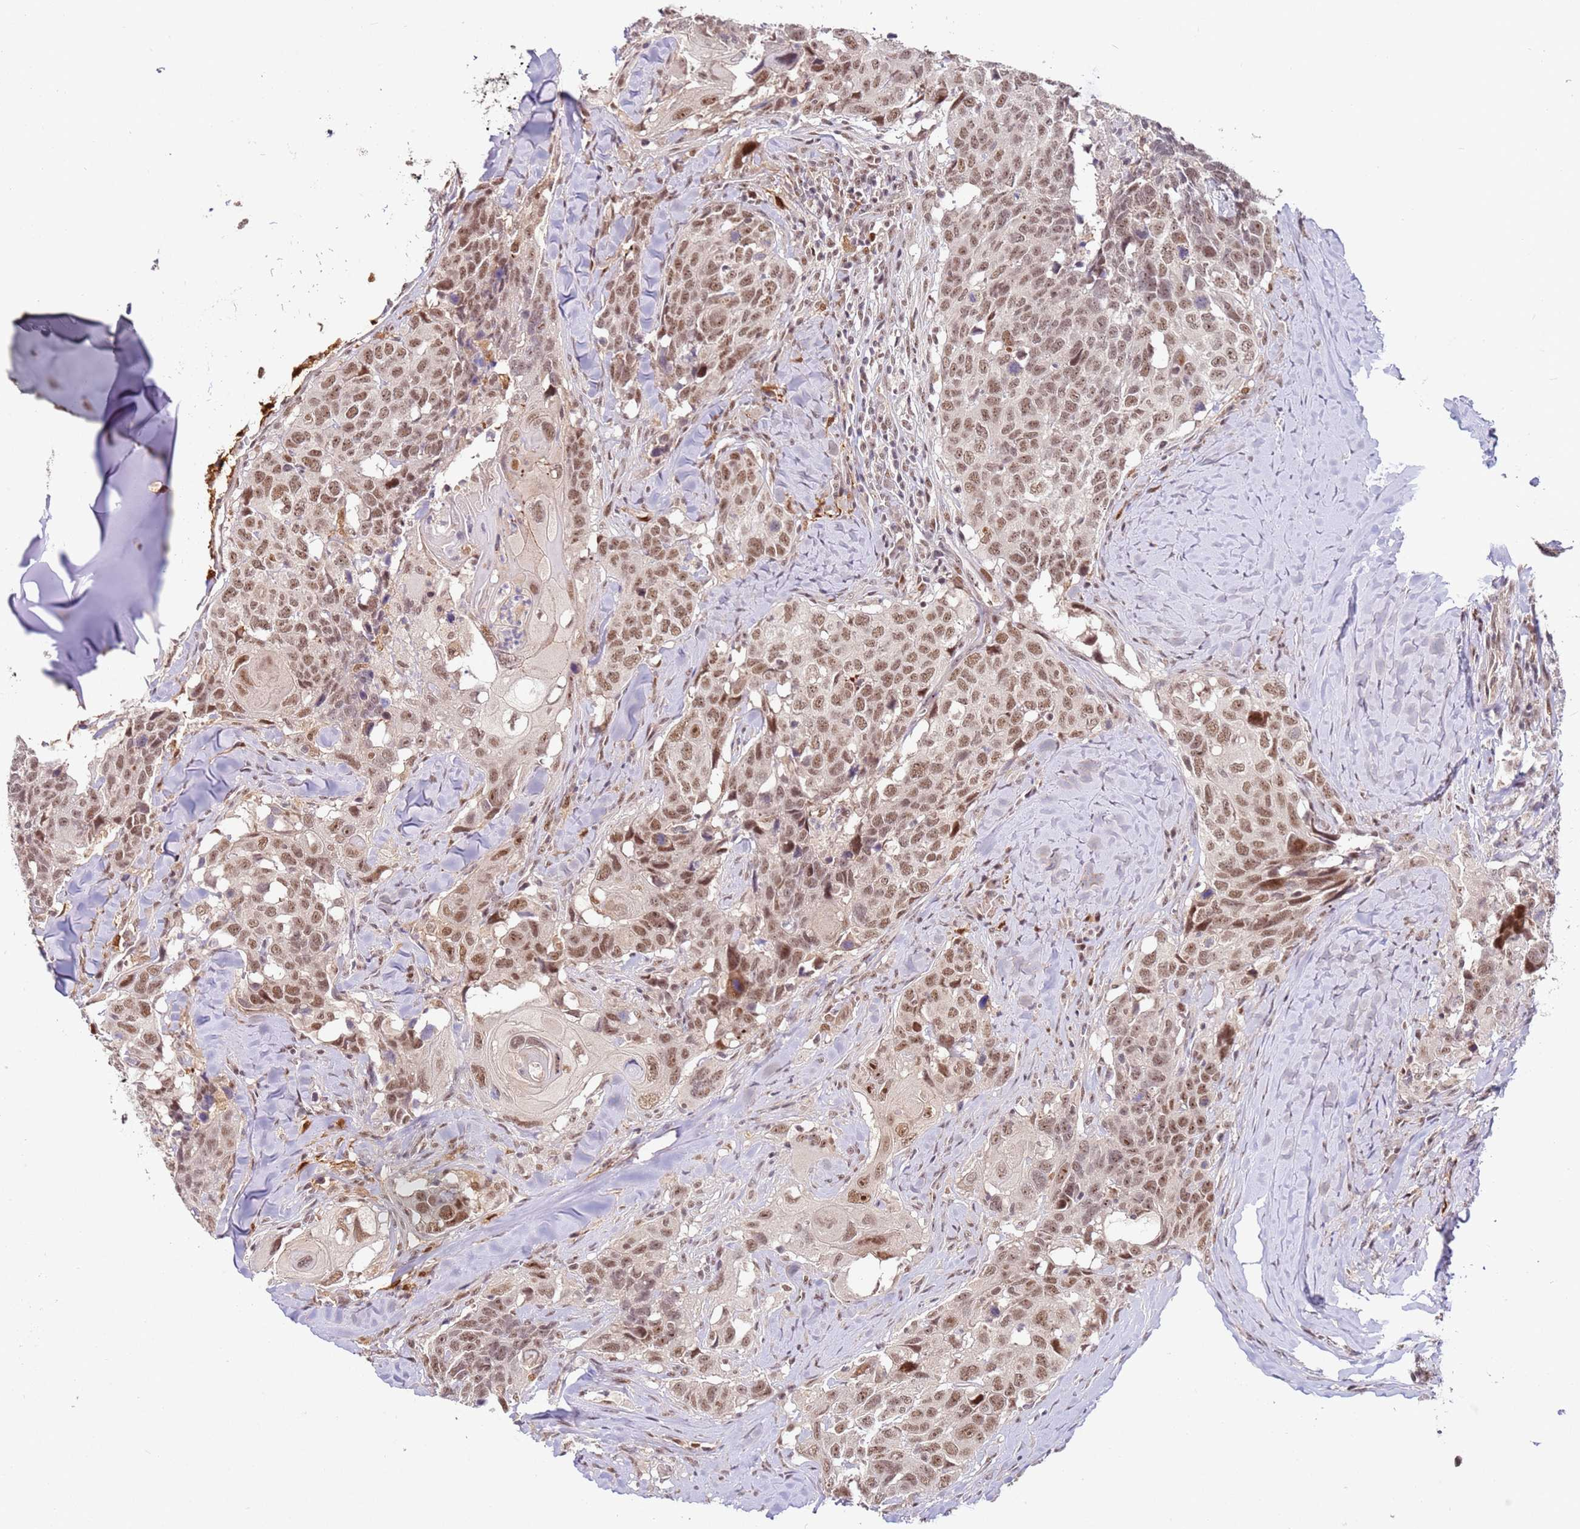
{"staining": {"intensity": "moderate", "quantity": ">75%", "location": "nuclear"}, "tissue": "head and neck cancer", "cell_type": "Tumor cells", "image_type": "cancer", "snomed": [{"axis": "morphology", "description": "Normal tissue, NOS"}, {"axis": "morphology", "description": "Squamous cell carcinoma, NOS"}, {"axis": "topography", "description": "Skeletal muscle"}, {"axis": "topography", "description": "Vascular tissue"}, {"axis": "topography", "description": "Peripheral nerve tissue"}, {"axis": "topography", "description": "Head-Neck"}], "caption": "The immunohistochemical stain shows moderate nuclear expression in tumor cells of head and neck cancer tissue. (Brightfield microscopy of DAB IHC at high magnification).", "gene": "LGALSL", "patient": {"sex": "male", "age": 66}}